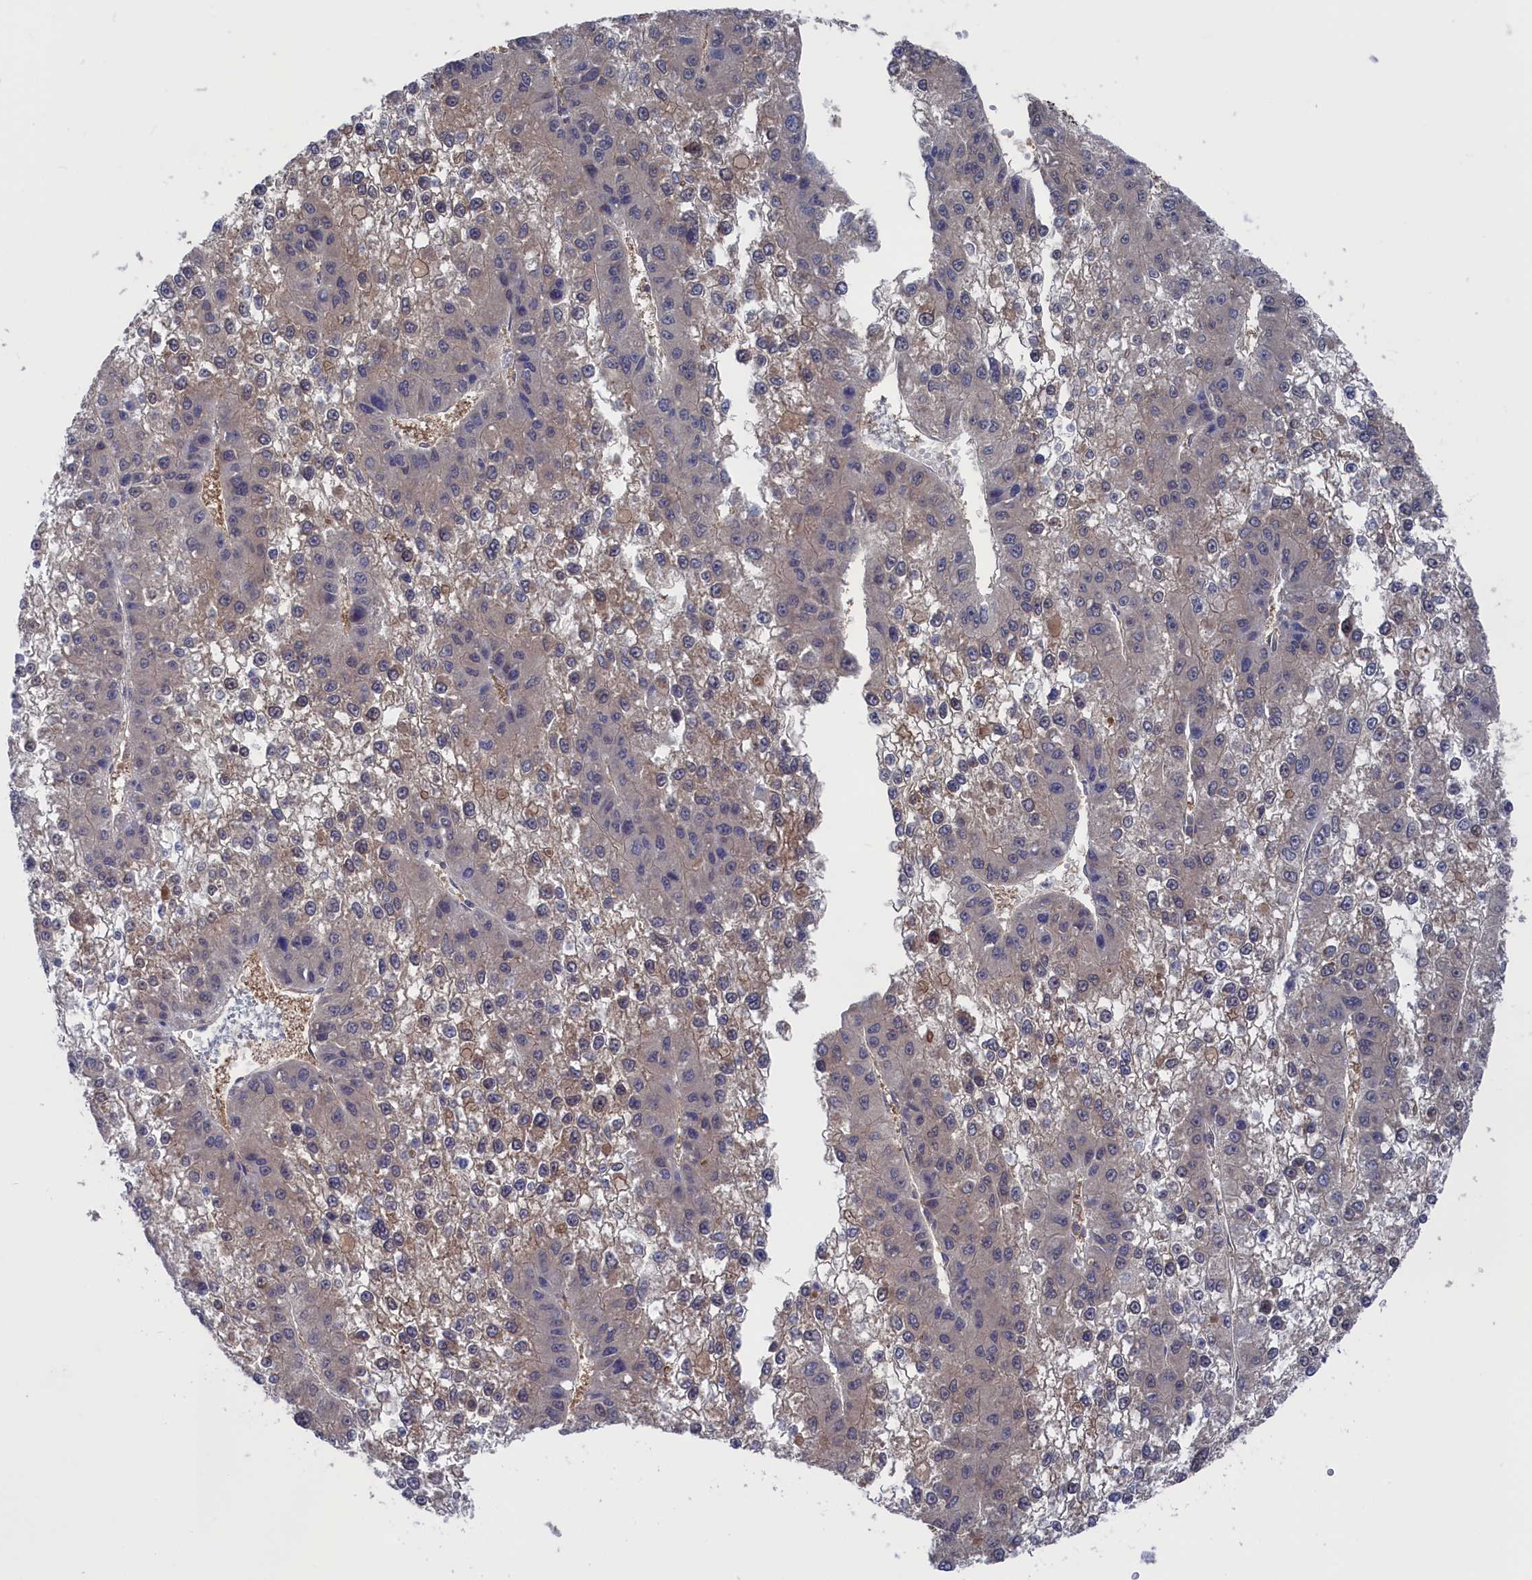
{"staining": {"intensity": "negative", "quantity": "none", "location": "none"}, "tissue": "liver cancer", "cell_type": "Tumor cells", "image_type": "cancer", "snomed": [{"axis": "morphology", "description": "Carcinoma, Hepatocellular, NOS"}, {"axis": "topography", "description": "Liver"}], "caption": "Immunohistochemistry (IHC) photomicrograph of neoplastic tissue: human liver cancer stained with DAB shows no significant protein staining in tumor cells.", "gene": "NUTF2", "patient": {"sex": "female", "age": 73}}